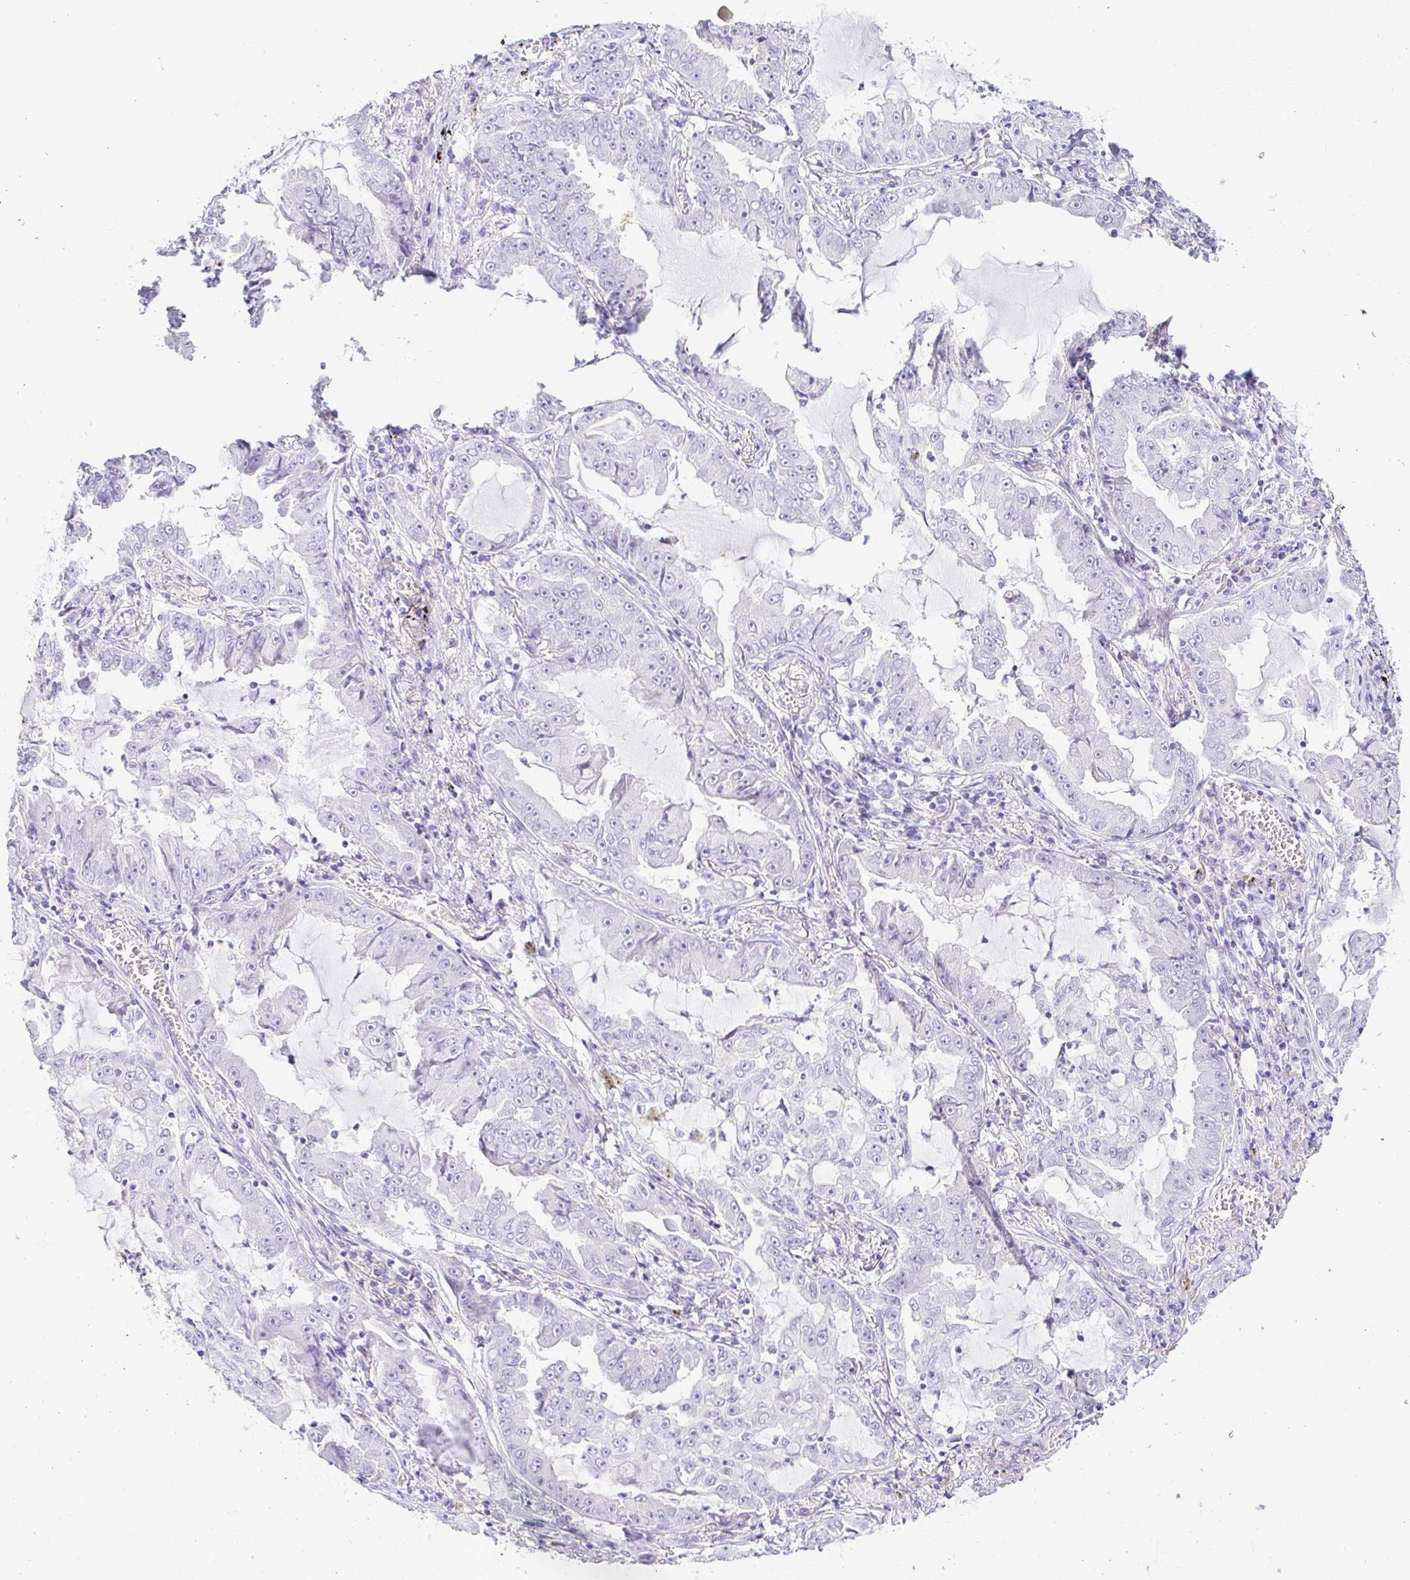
{"staining": {"intensity": "negative", "quantity": "none", "location": "none"}, "tissue": "lung cancer", "cell_type": "Tumor cells", "image_type": "cancer", "snomed": [{"axis": "morphology", "description": "Adenocarcinoma, NOS"}, {"axis": "topography", "description": "Lung"}], "caption": "Protein analysis of adenocarcinoma (lung) shows no significant staining in tumor cells.", "gene": "PINLYP", "patient": {"sex": "female", "age": 52}}